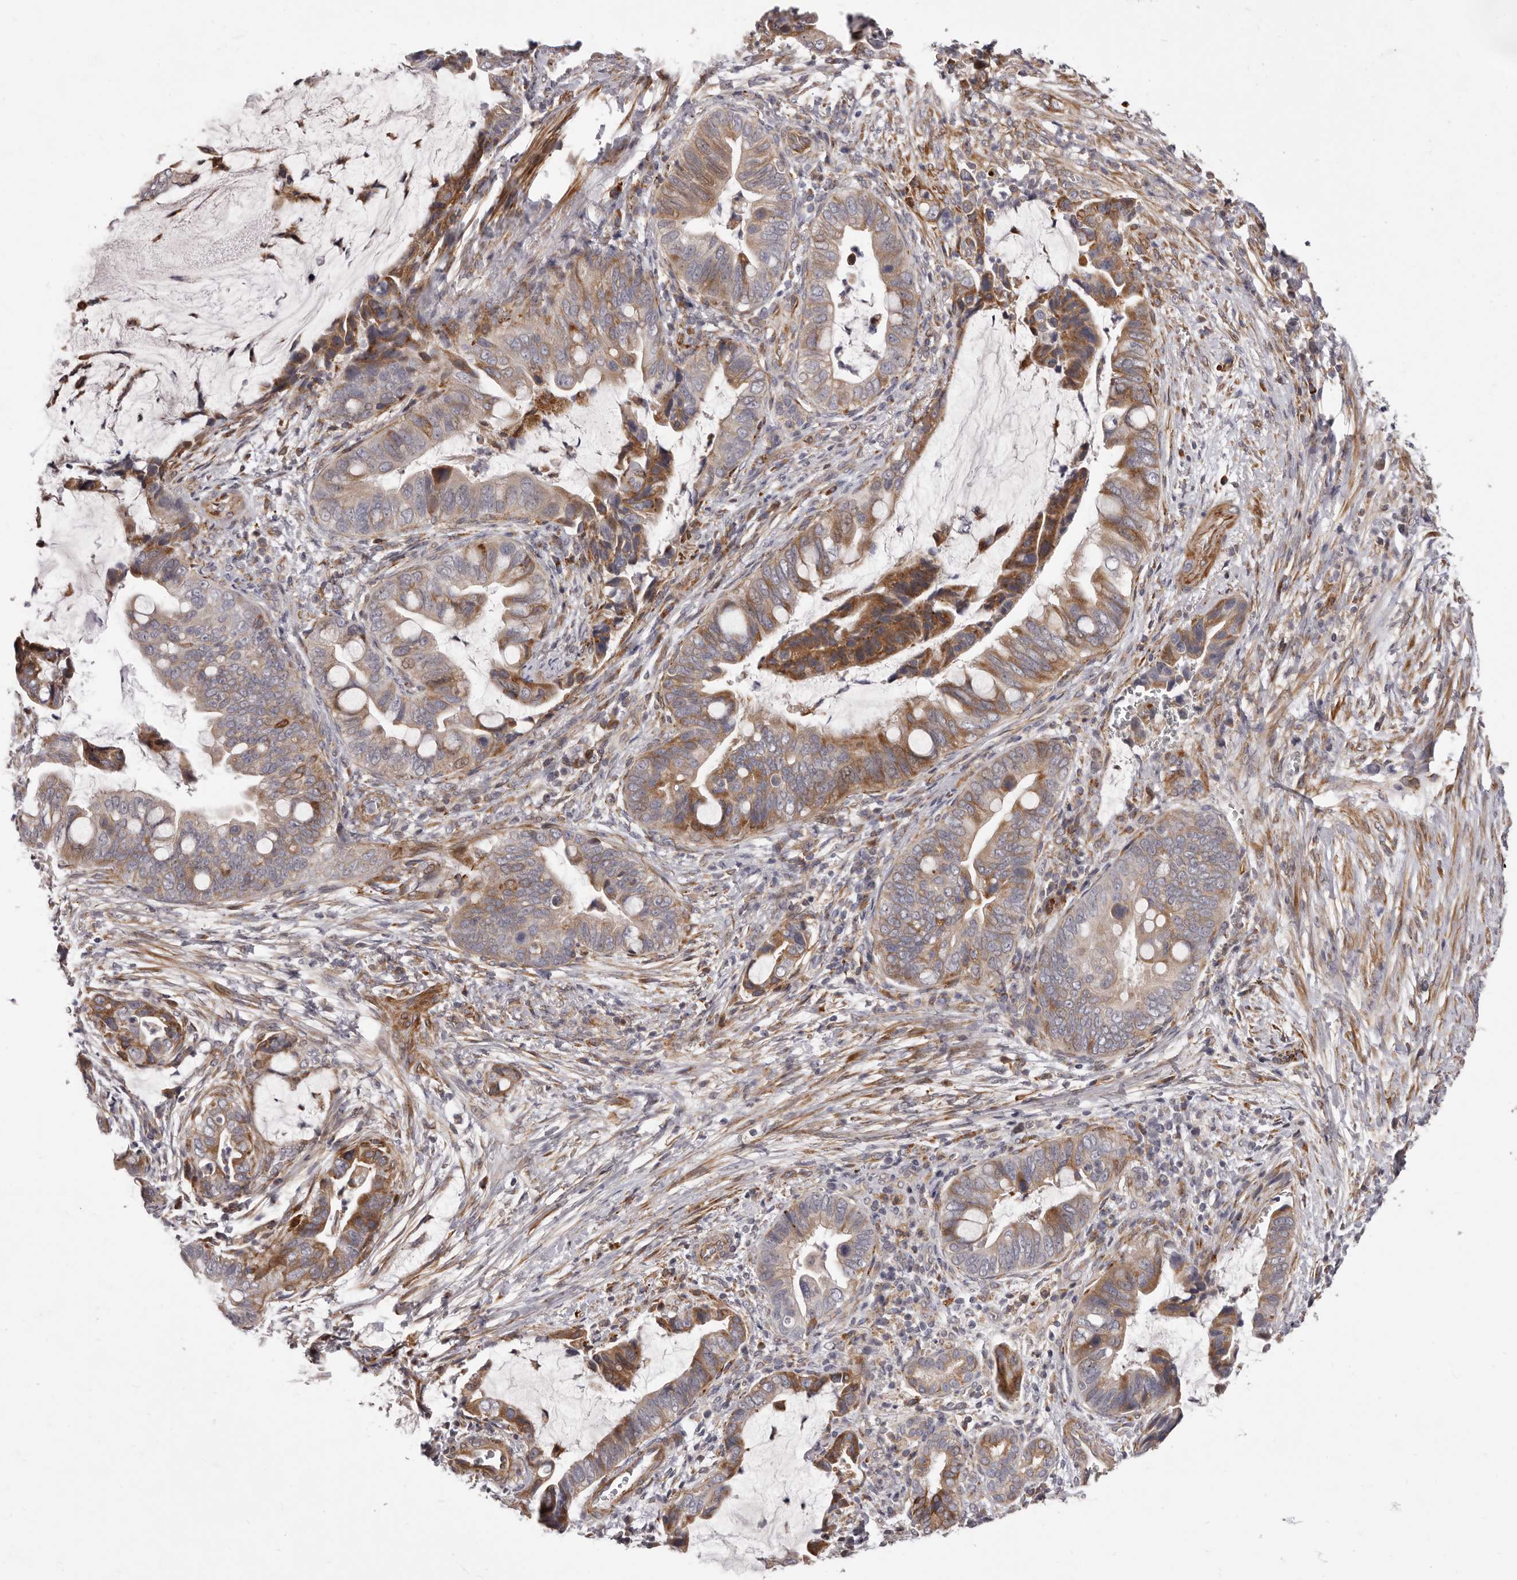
{"staining": {"intensity": "moderate", "quantity": "25%-75%", "location": "cytoplasmic/membranous"}, "tissue": "pancreatic cancer", "cell_type": "Tumor cells", "image_type": "cancer", "snomed": [{"axis": "morphology", "description": "Adenocarcinoma, NOS"}, {"axis": "topography", "description": "Pancreas"}], "caption": "Immunohistochemistry (IHC) of human adenocarcinoma (pancreatic) shows medium levels of moderate cytoplasmic/membranous expression in about 25%-75% of tumor cells. (brown staining indicates protein expression, while blue staining denotes nuclei).", "gene": "ALPK1", "patient": {"sex": "male", "age": 75}}